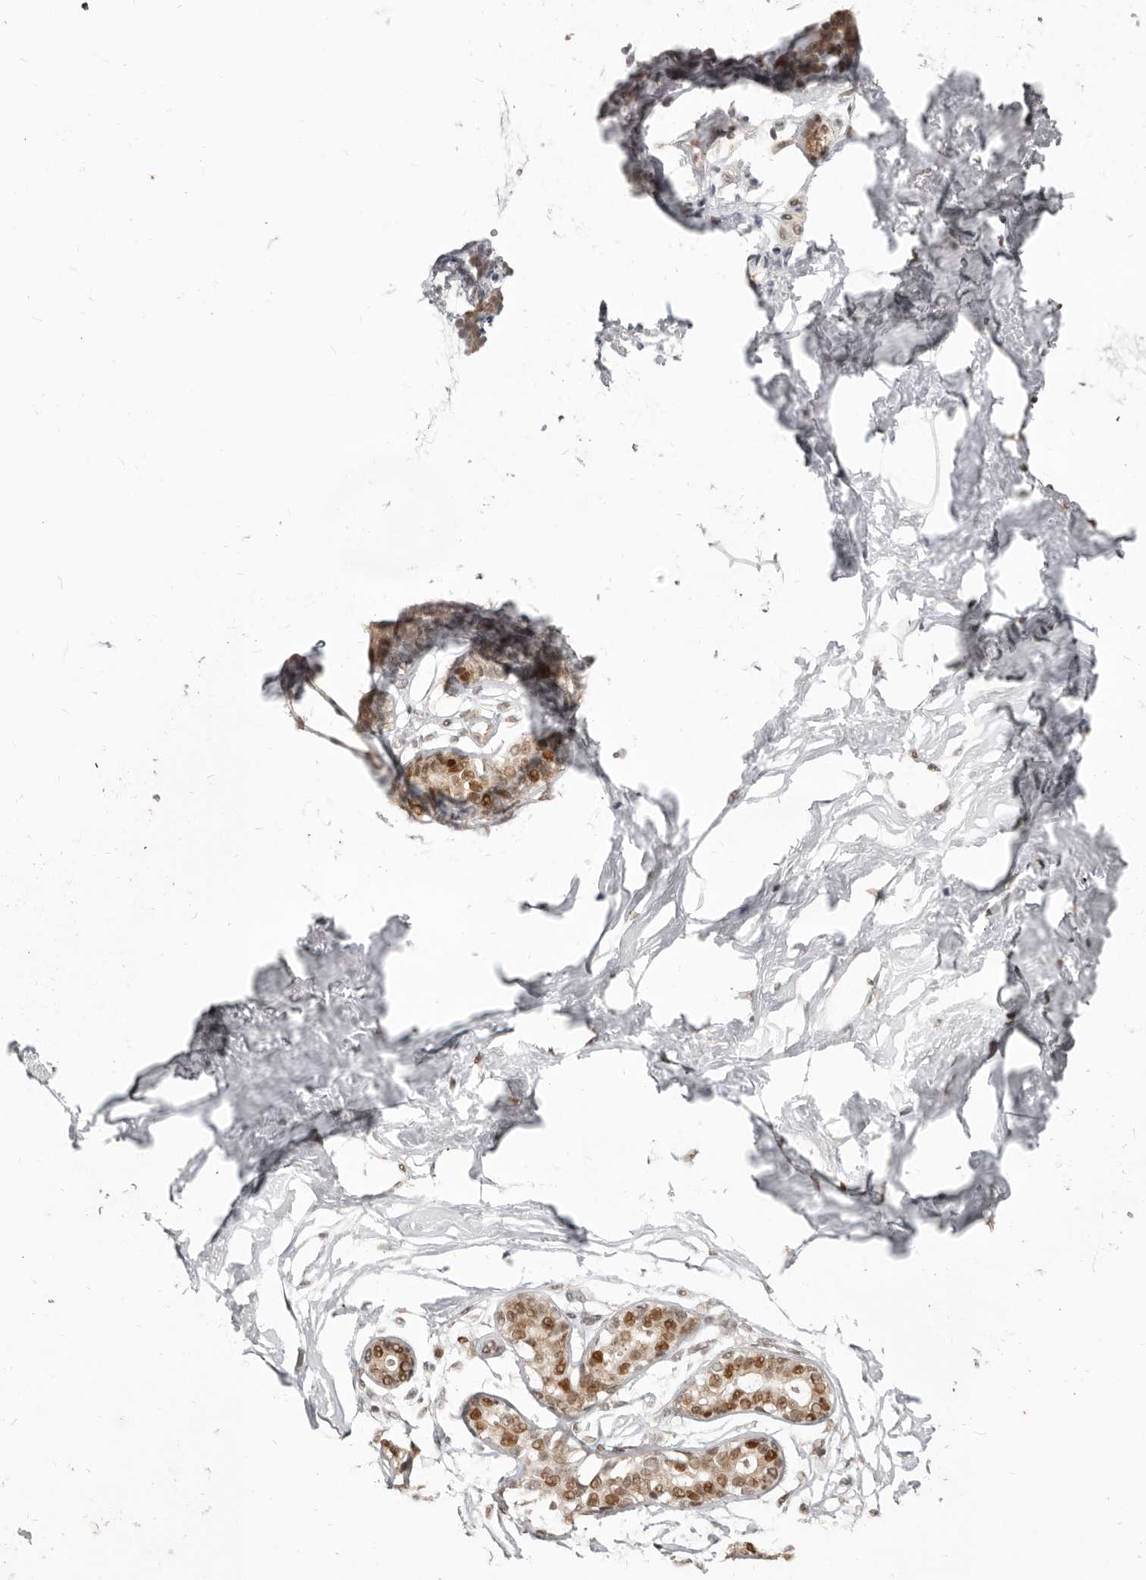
{"staining": {"intensity": "weak", "quantity": "25%-75%", "location": "nuclear"}, "tissue": "breast", "cell_type": "Adipocytes", "image_type": "normal", "snomed": [{"axis": "morphology", "description": "Normal tissue, NOS"}, {"axis": "morphology", "description": "Adenoma, NOS"}, {"axis": "topography", "description": "Breast"}], "caption": "Human breast stained for a protein (brown) shows weak nuclear positive positivity in about 25%-75% of adipocytes.", "gene": "RFC2", "patient": {"sex": "female", "age": 23}}